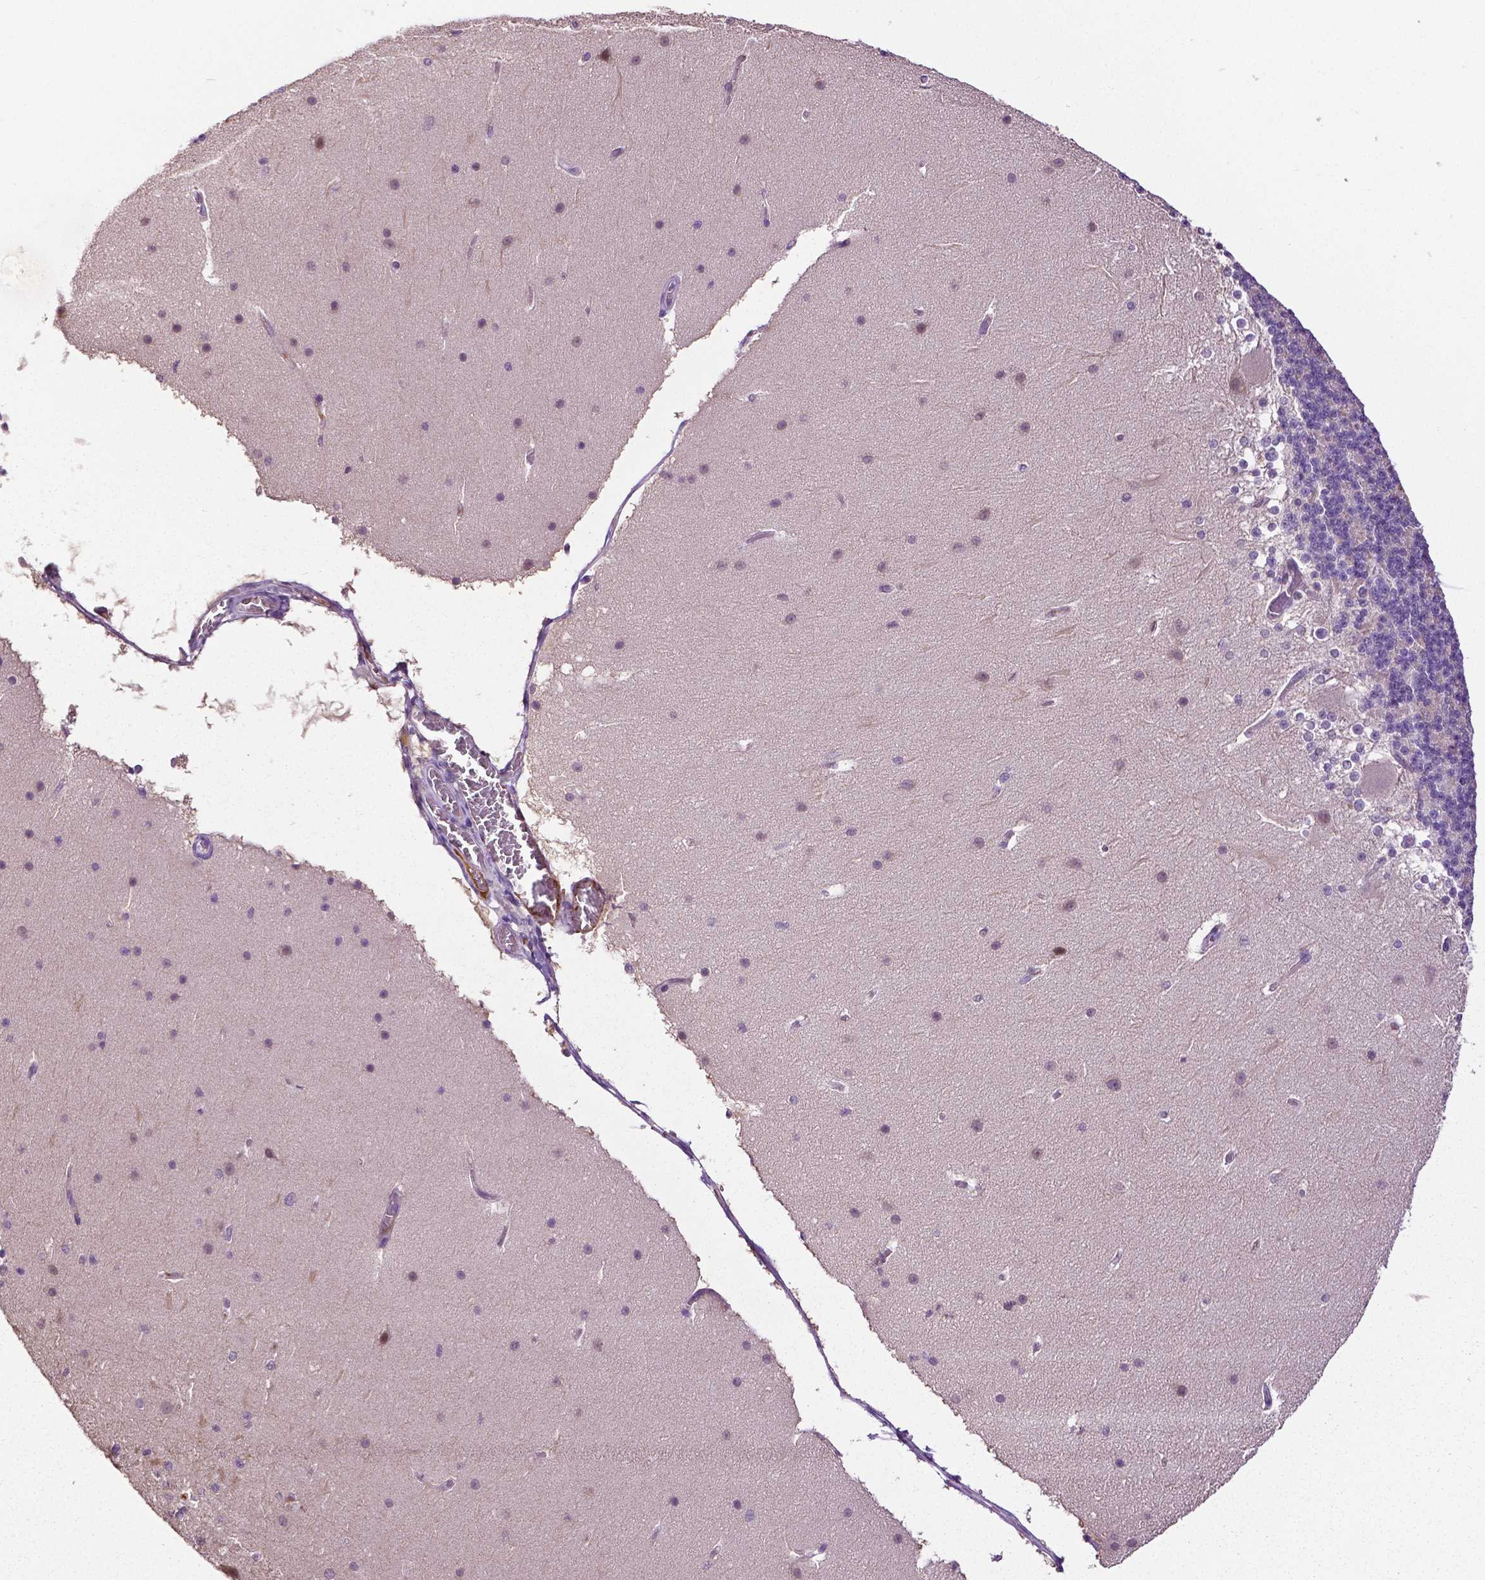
{"staining": {"intensity": "negative", "quantity": "none", "location": "none"}, "tissue": "cerebellum", "cell_type": "Cells in granular layer", "image_type": "normal", "snomed": [{"axis": "morphology", "description": "Normal tissue, NOS"}, {"axis": "topography", "description": "Cerebellum"}], "caption": "Immunohistochemistry (IHC) of normal cerebellum reveals no staining in cells in granular layer. The staining is performed using DAB brown chromogen with nuclei counter-stained in using hematoxylin.", "gene": "PTPN5", "patient": {"sex": "female", "age": 19}}